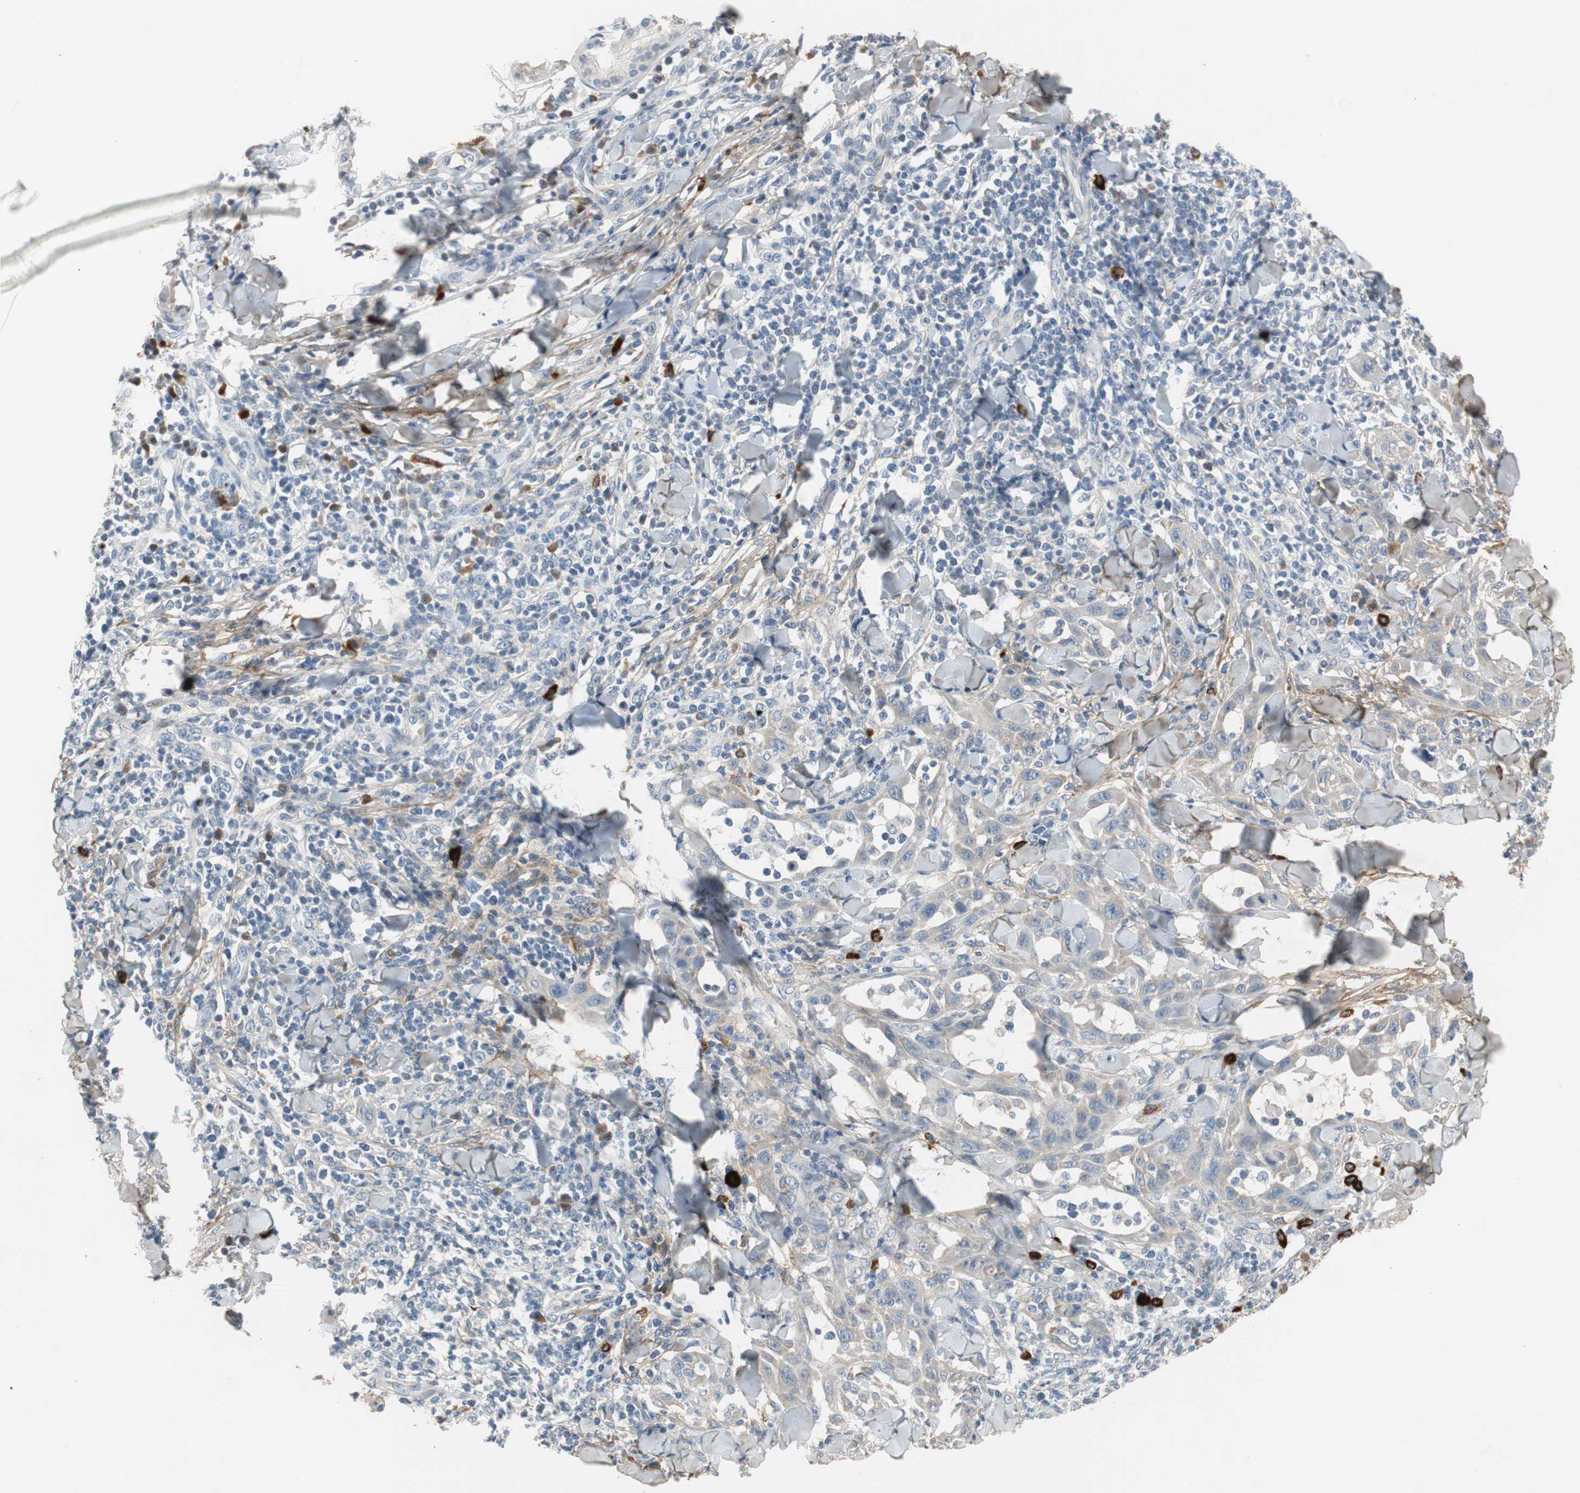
{"staining": {"intensity": "weak", "quantity": "25%-75%", "location": "cytoplasmic/membranous"}, "tissue": "skin cancer", "cell_type": "Tumor cells", "image_type": "cancer", "snomed": [{"axis": "morphology", "description": "Squamous cell carcinoma, NOS"}, {"axis": "topography", "description": "Skin"}], "caption": "Weak cytoplasmic/membranous staining is seen in about 25%-75% of tumor cells in skin squamous cell carcinoma.", "gene": "COL12A1", "patient": {"sex": "male", "age": 24}}